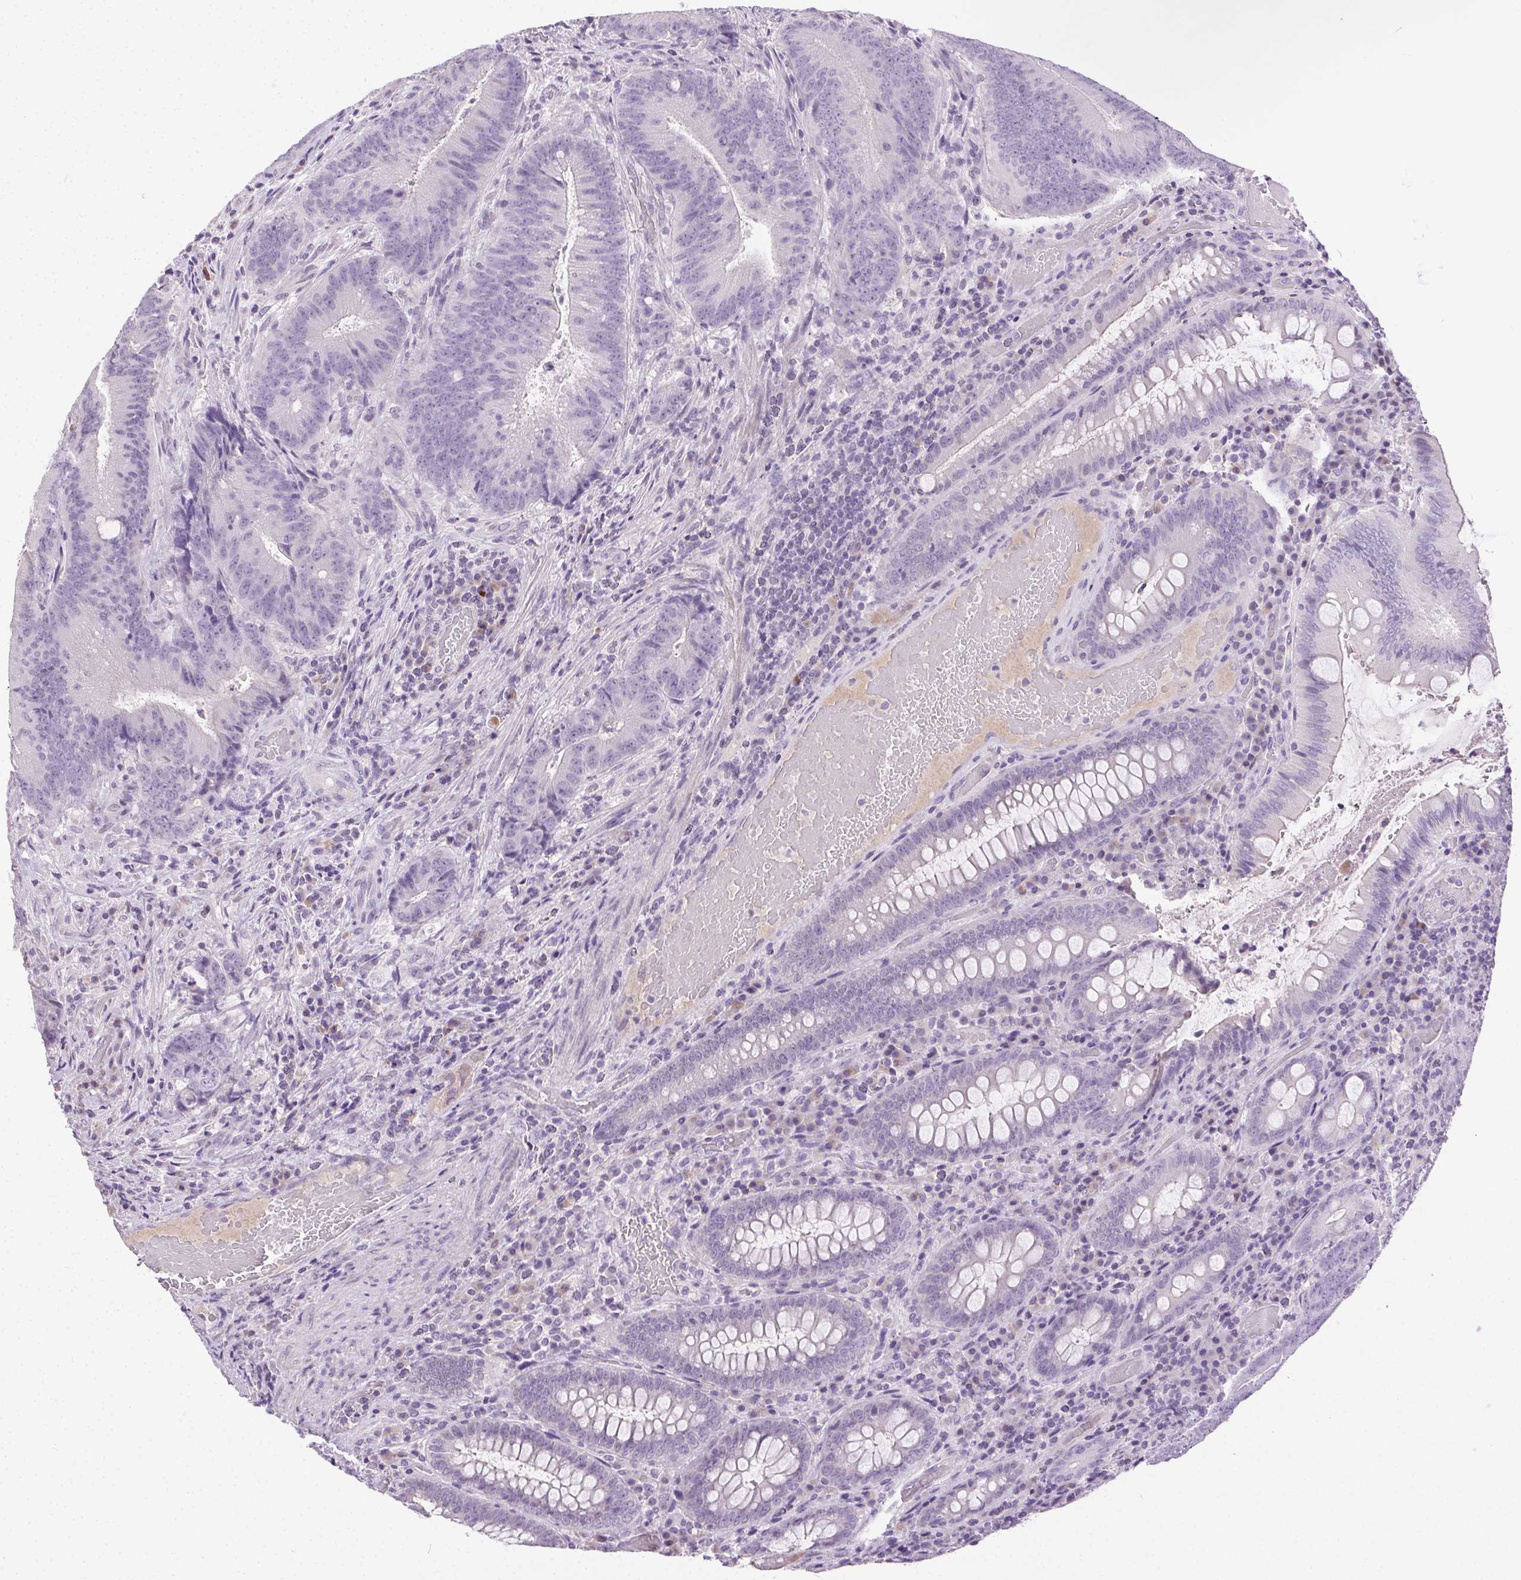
{"staining": {"intensity": "negative", "quantity": "none", "location": "none"}, "tissue": "colorectal cancer", "cell_type": "Tumor cells", "image_type": "cancer", "snomed": [{"axis": "morphology", "description": "Adenocarcinoma, NOS"}, {"axis": "topography", "description": "Colon"}], "caption": "IHC micrograph of human colorectal cancer stained for a protein (brown), which reveals no staining in tumor cells.", "gene": "SYCE2", "patient": {"sex": "female", "age": 43}}